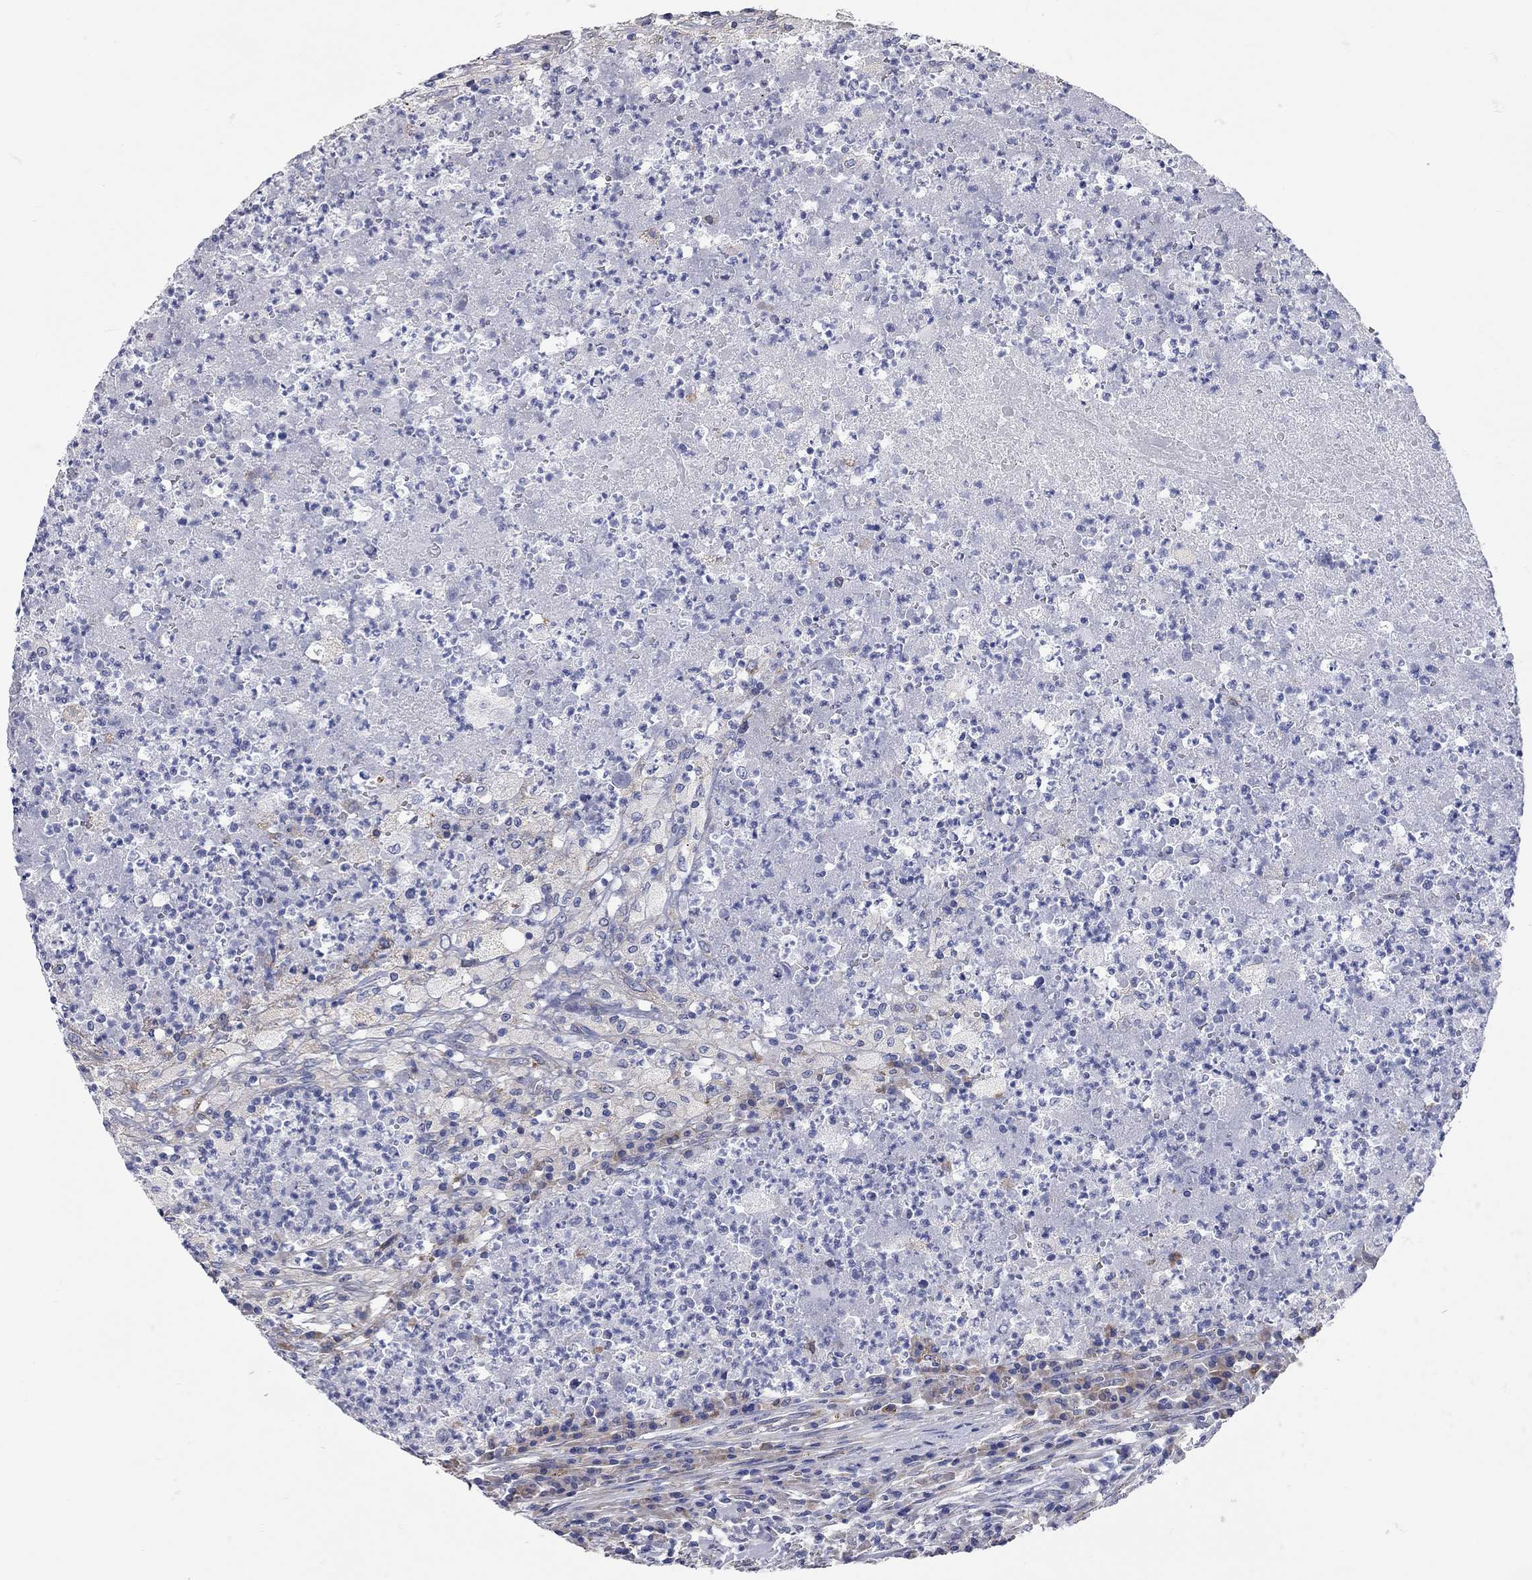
{"staining": {"intensity": "negative", "quantity": "none", "location": "none"}, "tissue": "testis cancer", "cell_type": "Tumor cells", "image_type": "cancer", "snomed": [{"axis": "morphology", "description": "Necrosis, NOS"}, {"axis": "morphology", "description": "Carcinoma, Embryonal, NOS"}, {"axis": "topography", "description": "Testis"}], "caption": "IHC image of neoplastic tissue: human testis cancer (embryonal carcinoma) stained with DAB (3,3'-diaminobenzidine) shows no significant protein expression in tumor cells. Nuclei are stained in blue.", "gene": "XAGE2", "patient": {"sex": "male", "age": 19}}